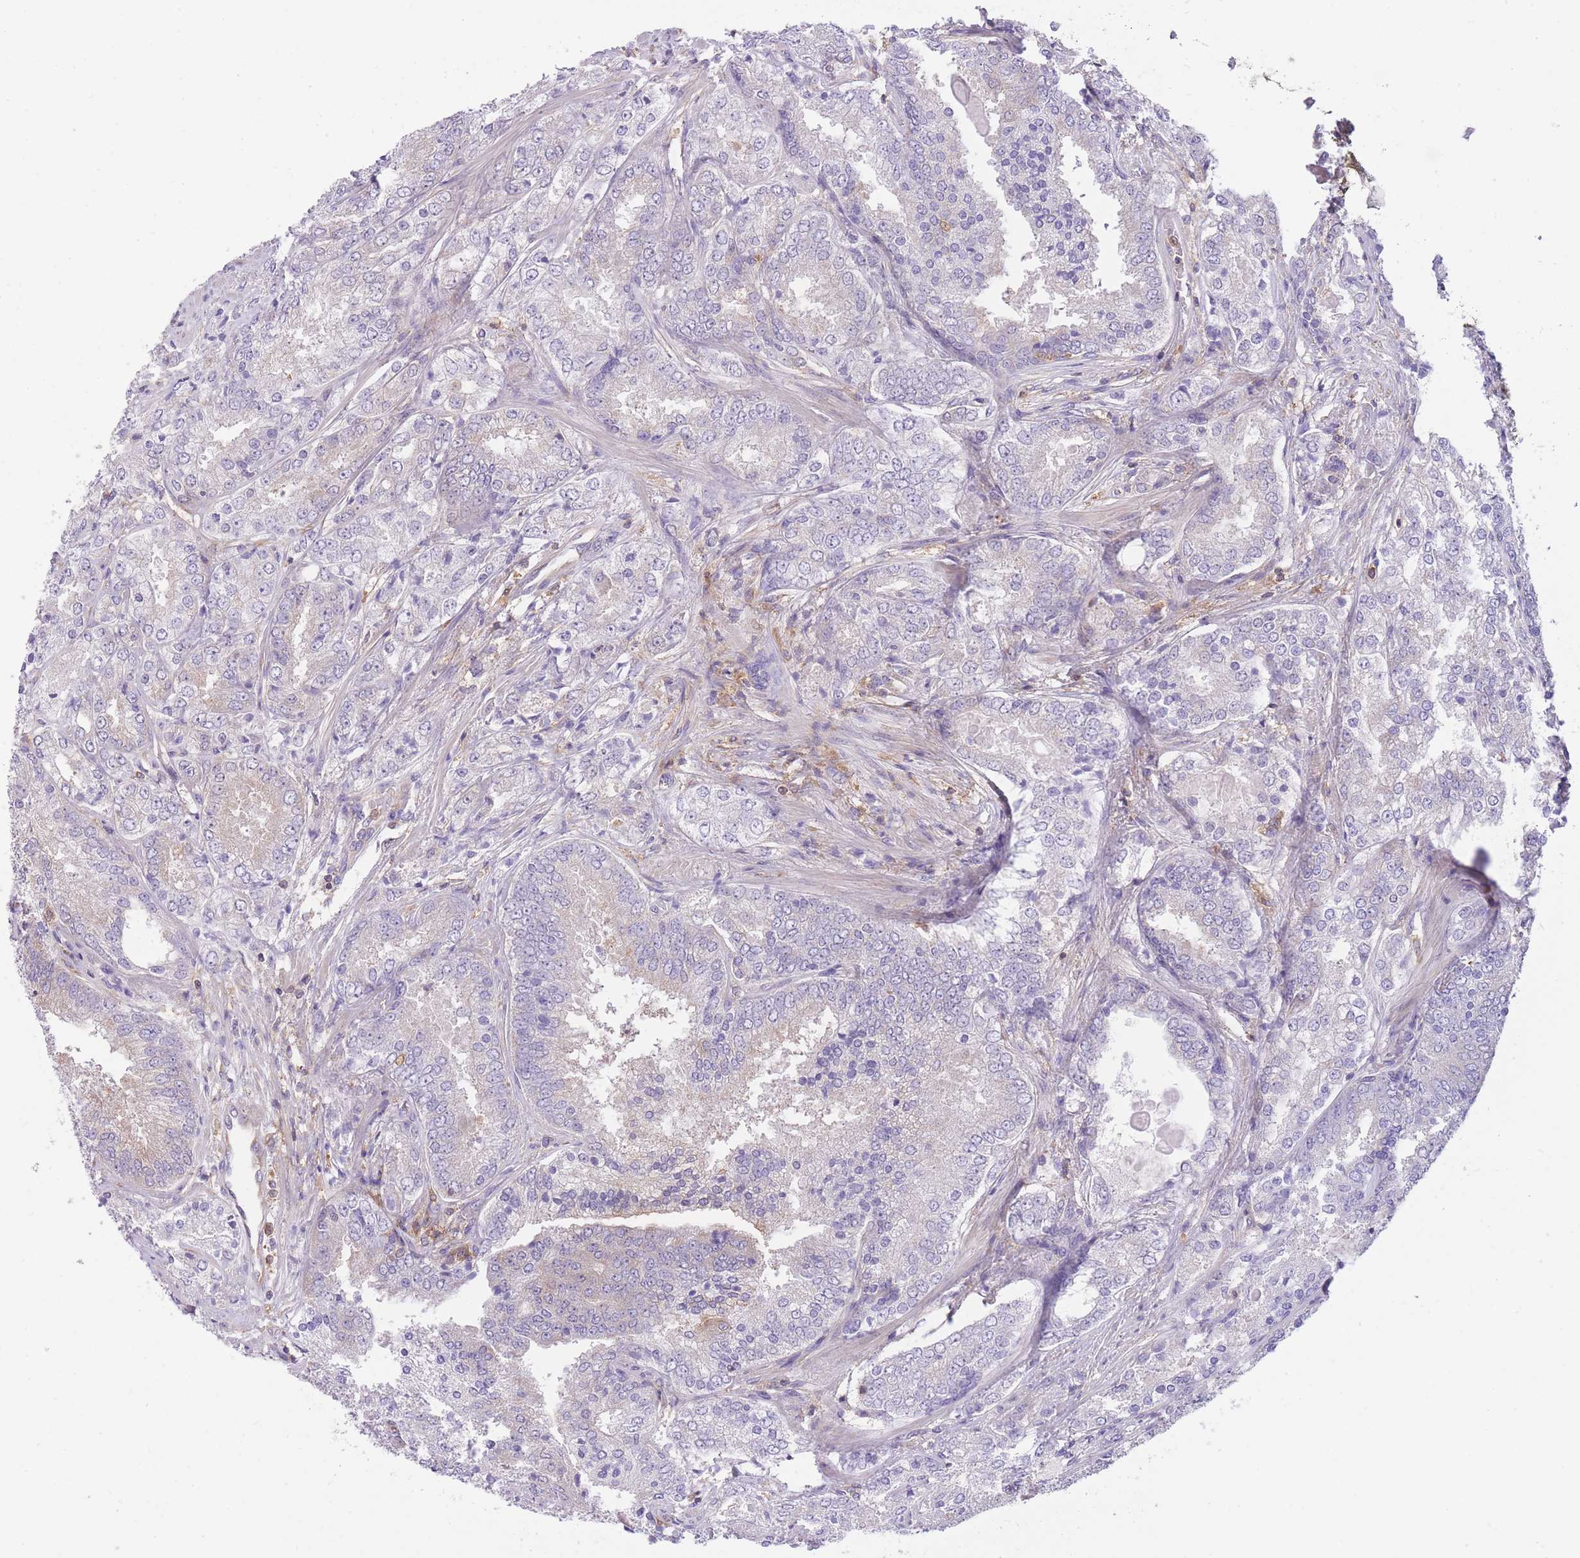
{"staining": {"intensity": "negative", "quantity": "none", "location": "none"}, "tissue": "prostate cancer", "cell_type": "Tumor cells", "image_type": "cancer", "snomed": [{"axis": "morphology", "description": "Adenocarcinoma, High grade"}, {"axis": "topography", "description": "Prostate"}], "caption": "Immunohistochemistry (IHC) photomicrograph of neoplastic tissue: adenocarcinoma (high-grade) (prostate) stained with DAB (3,3'-diaminobenzidine) demonstrates no significant protein positivity in tumor cells.", "gene": "PRKAR1A", "patient": {"sex": "male", "age": 63}}